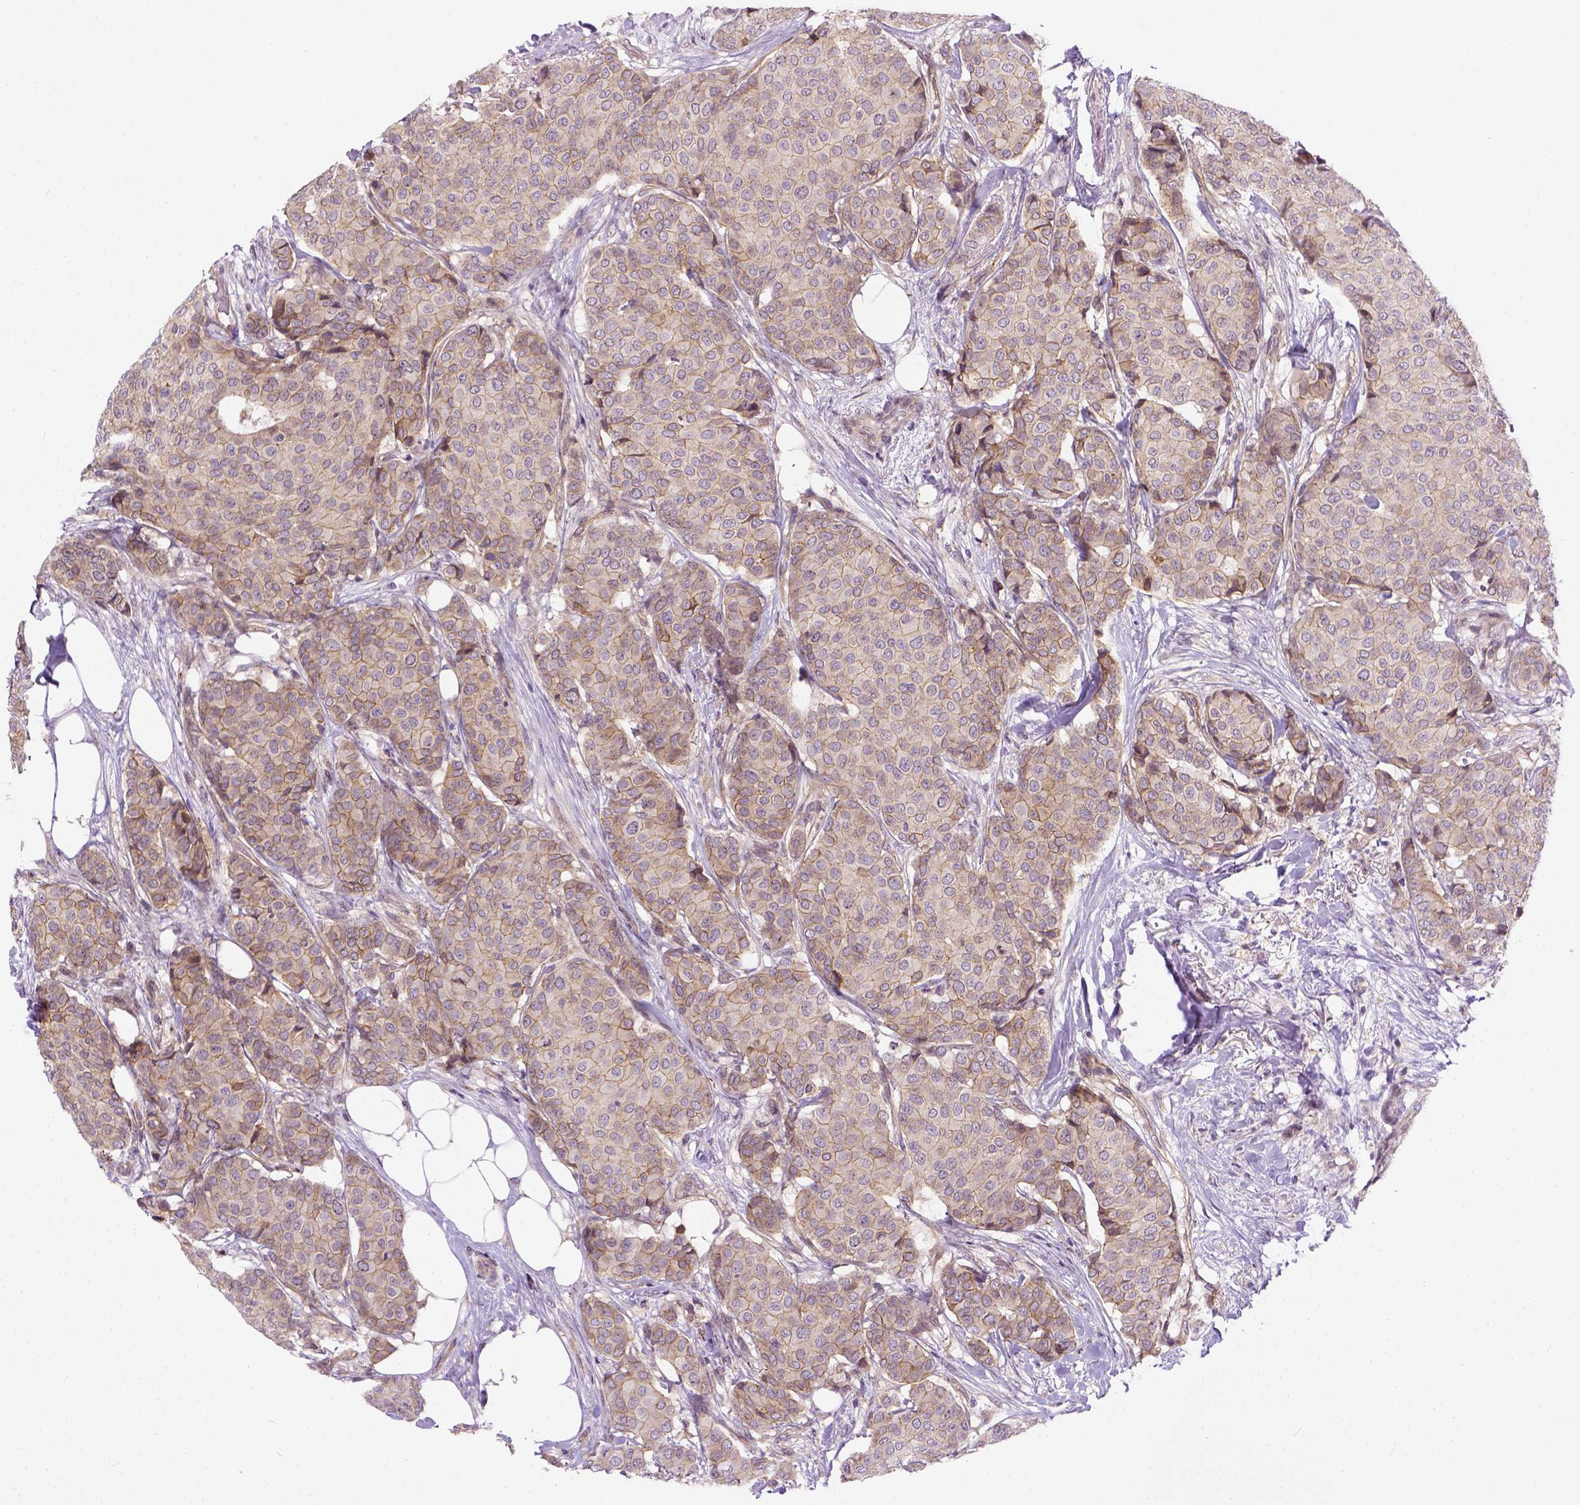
{"staining": {"intensity": "weak", "quantity": "25%-75%", "location": "cytoplasmic/membranous"}, "tissue": "breast cancer", "cell_type": "Tumor cells", "image_type": "cancer", "snomed": [{"axis": "morphology", "description": "Duct carcinoma"}, {"axis": "topography", "description": "Breast"}], "caption": "A low amount of weak cytoplasmic/membranous staining is appreciated in about 25%-75% of tumor cells in breast cancer tissue.", "gene": "KAZN", "patient": {"sex": "female", "age": 75}}